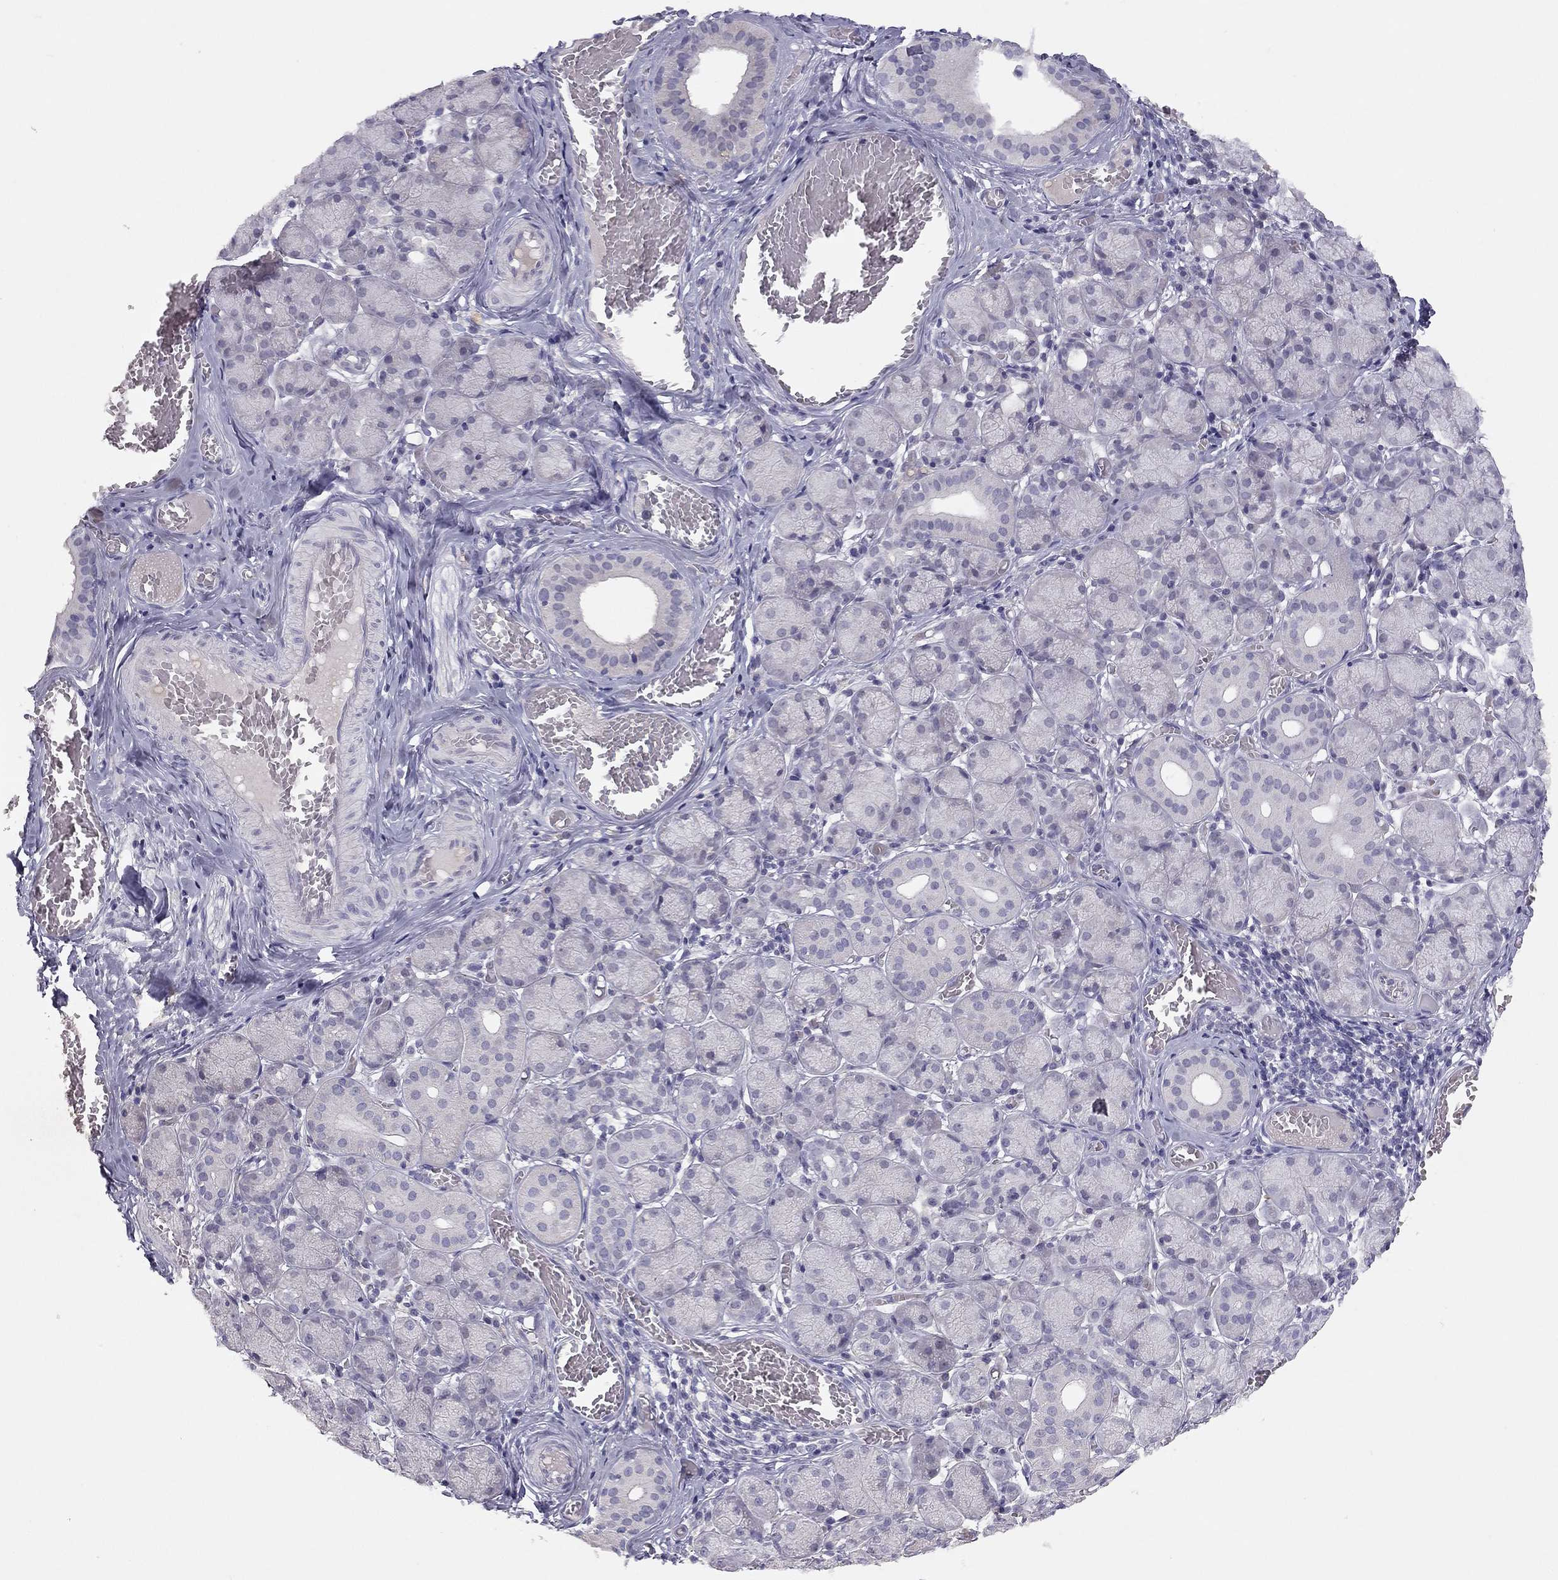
{"staining": {"intensity": "negative", "quantity": "none", "location": "none"}, "tissue": "salivary gland", "cell_type": "Glandular cells", "image_type": "normal", "snomed": [{"axis": "morphology", "description": "Normal tissue, NOS"}, {"axis": "topography", "description": "Salivary gland"}, {"axis": "topography", "description": "Peripheral nerve tissue"}], "caption": "Image shows no protein expression in glandular cells of unremarkable salivary gland.", "gene": "ADORA2A", "patient": {"sex": "female", "age": 24}}